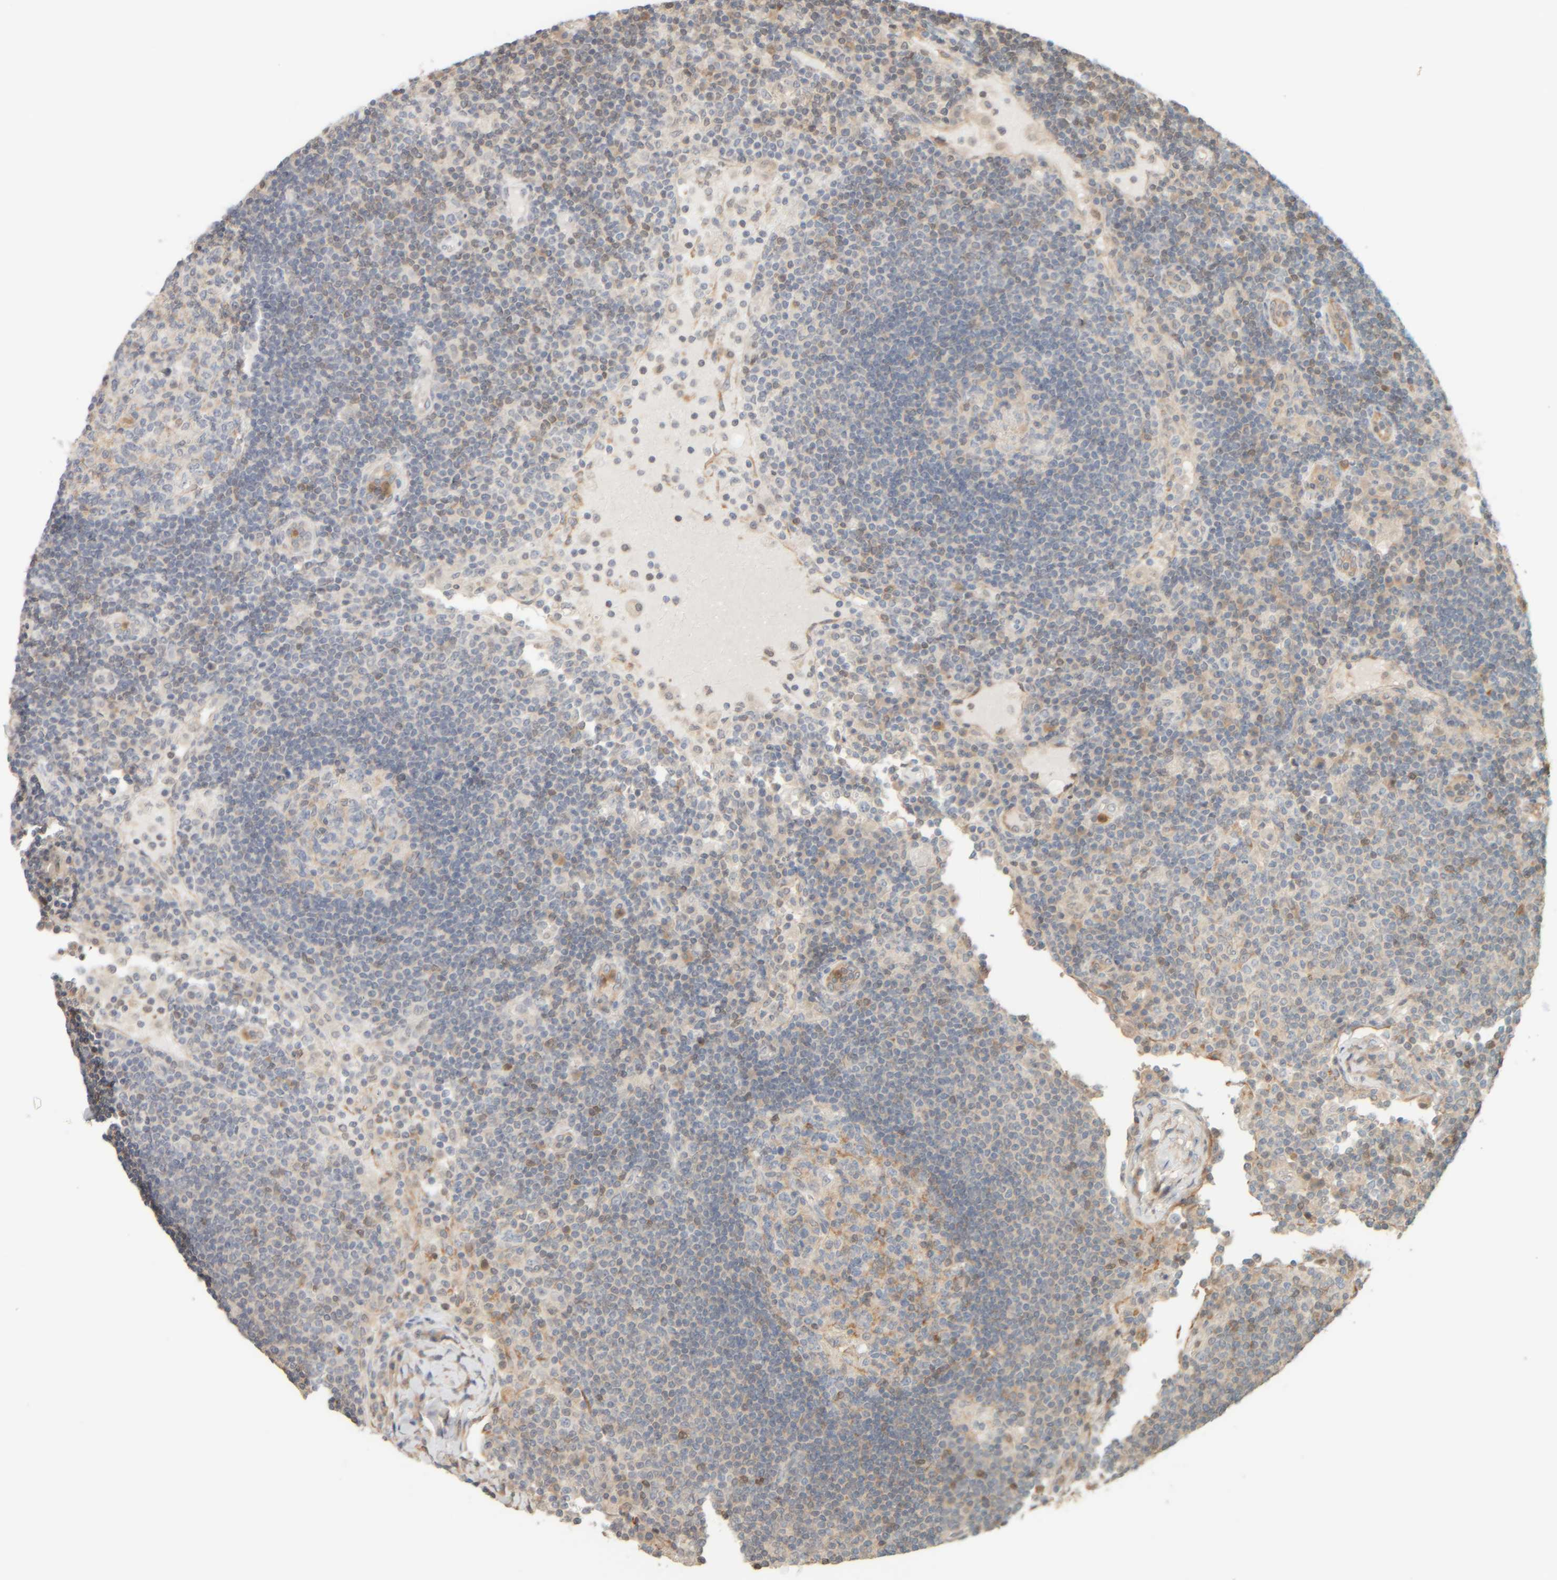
{"staining": {"intensity": "moderate", "quantity": "<25%", "location": "cytoplasmic/membranous"}, "tissue": "lymph node", "cell_type": "Germinal center cells", "image_type": "normal", "snomed": [{"axis": "morphology", "description": "Normal tissue, NOS"}, {"axis": "topography", "description": "Lymph node"}], "caption": "Immunohistochemical staining of benign lymph node exhibits moderate cytoplasmic/membranous protein staining in about <25% of germinal center cells.", "gene": "AARSD1", "patient": {"sex": "female", "age": 53}}